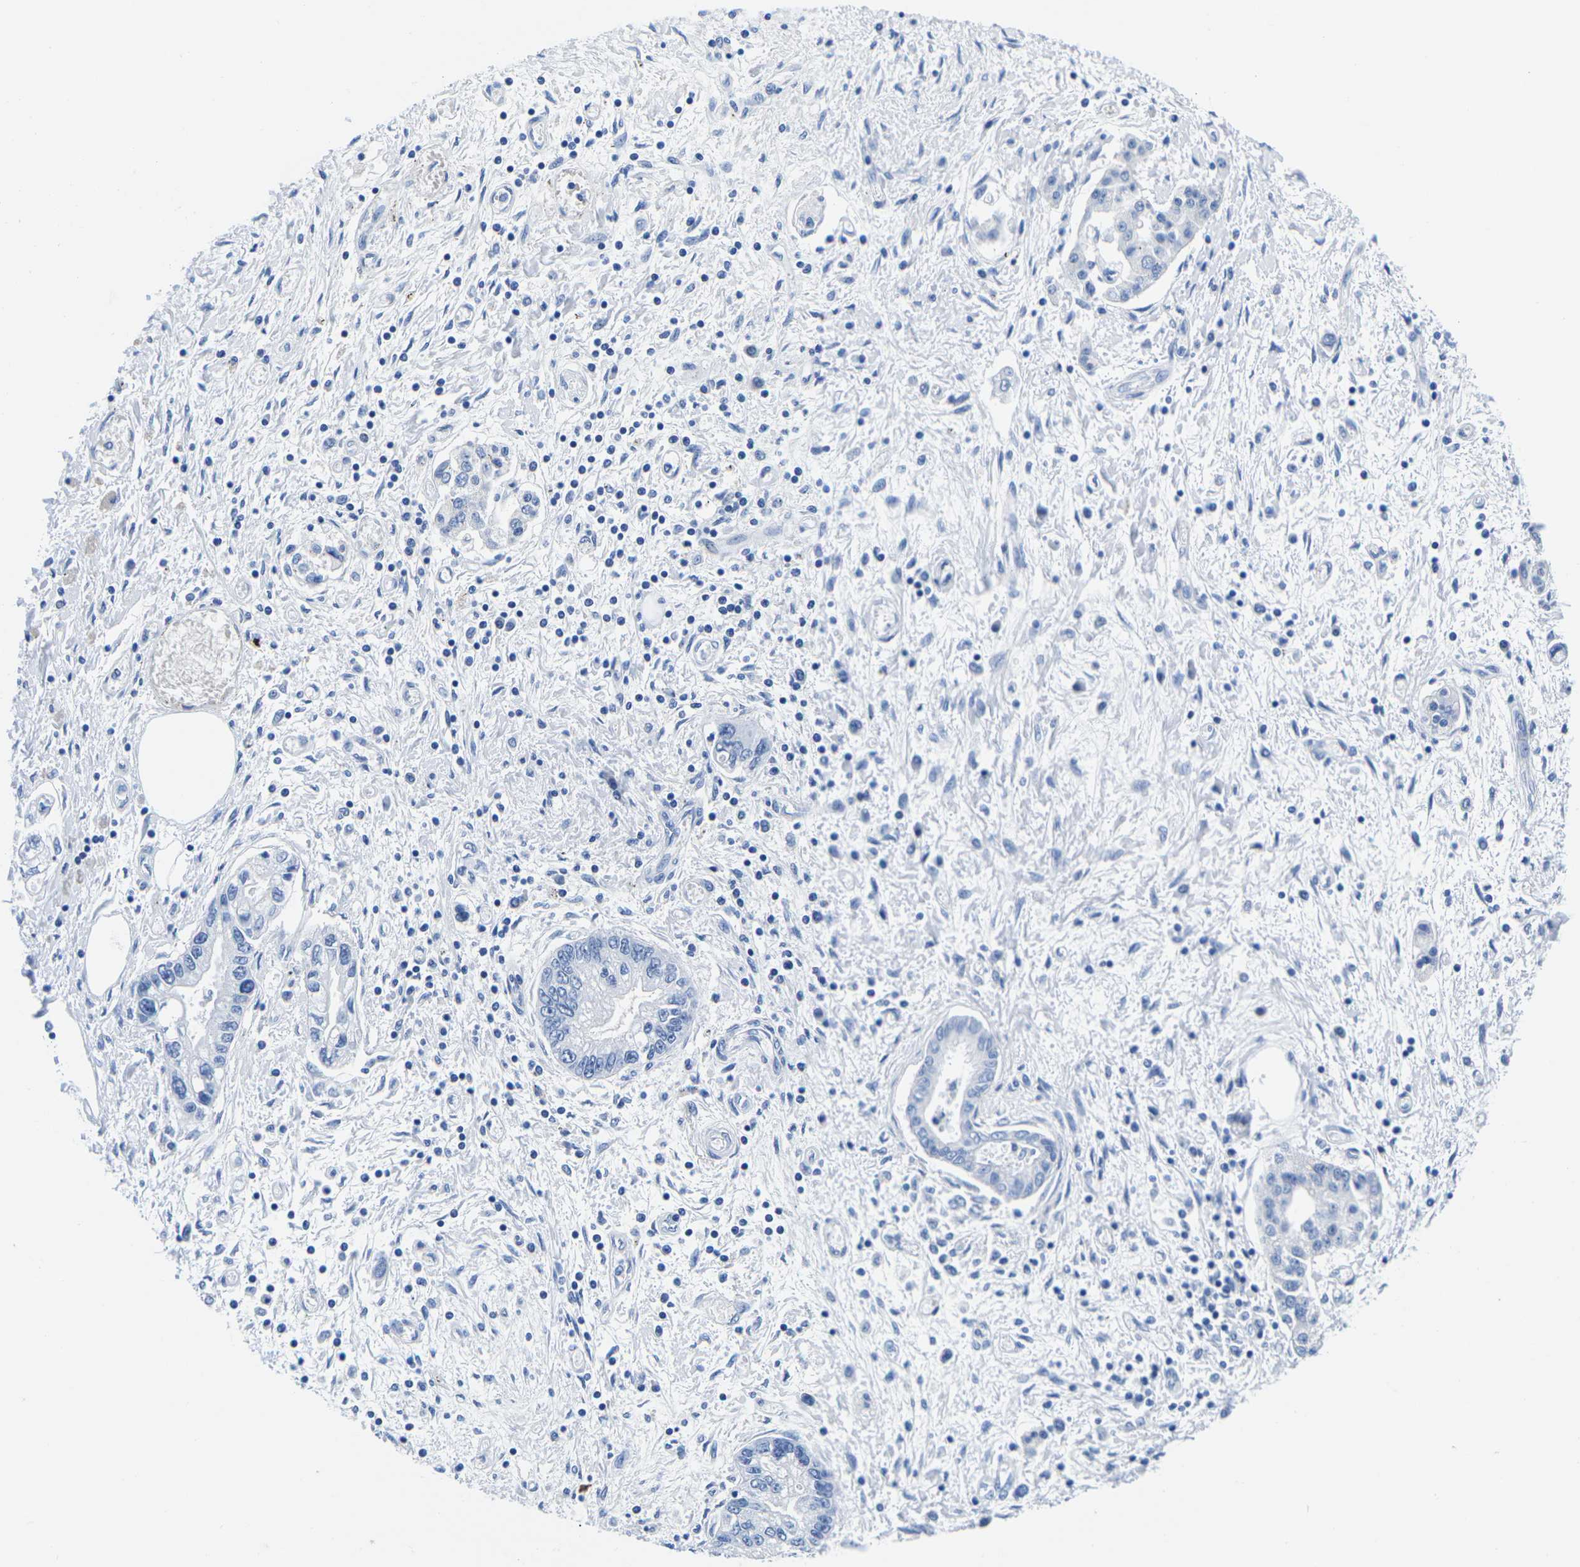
{"staining": {"intensity": "negative", "quantity": "none", "location": "none"}, "tissue": "pancreatic cancer", "cell_type": "Tumor cells", "image_type": "cancer", "snomed": [{"axis": "morphology", "description": "Adenocarcinoma, NOS"}, {"axis": "topography", "description": "Pancreas"}], "caption": "Tumor cells are negative for brown protein staining in pancreatic cancer (adenocarcinoma).", "gene": "CYP1A2", "patient": {"sex": "male", "age": 56}}